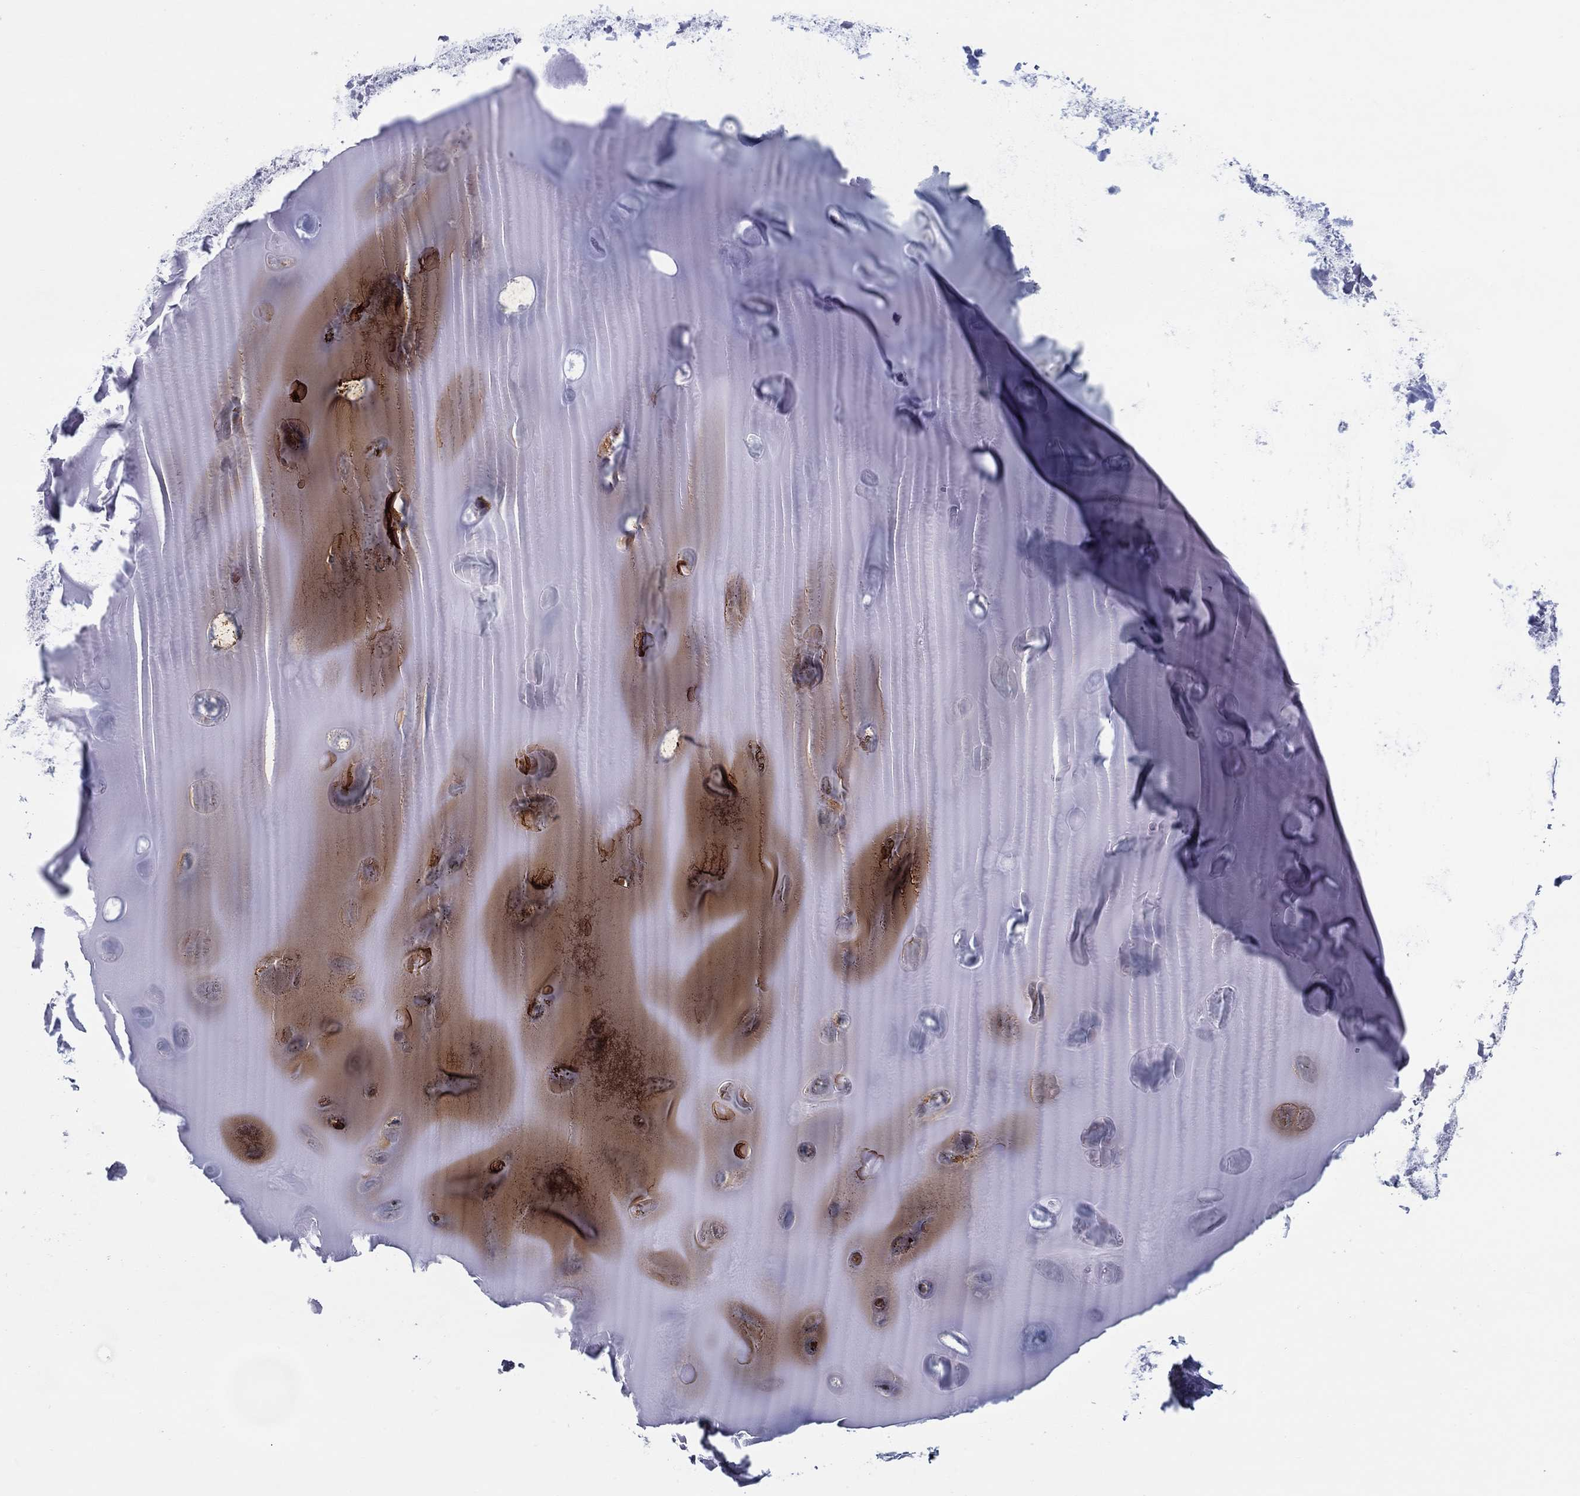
{"staining": {"intensity": "negative", "quantity": "none", "location": "none"}, "tissue": "adipose tissue", "cell_type": "Adipocytes", "image_type": "normal", "snomed": [{"axis": "morphology", "description": "Normal tissue, NOS"}, {"axis": "topography", "description": "Cartilage tissue"}], "caption": "Immunohistochemical staining of benign adipose tissue shows no significant expression in adipocytes. Nuclei are stained in blue.", "gene": "HAPLN4", "patient": {"sex": "male", "age": 81}}